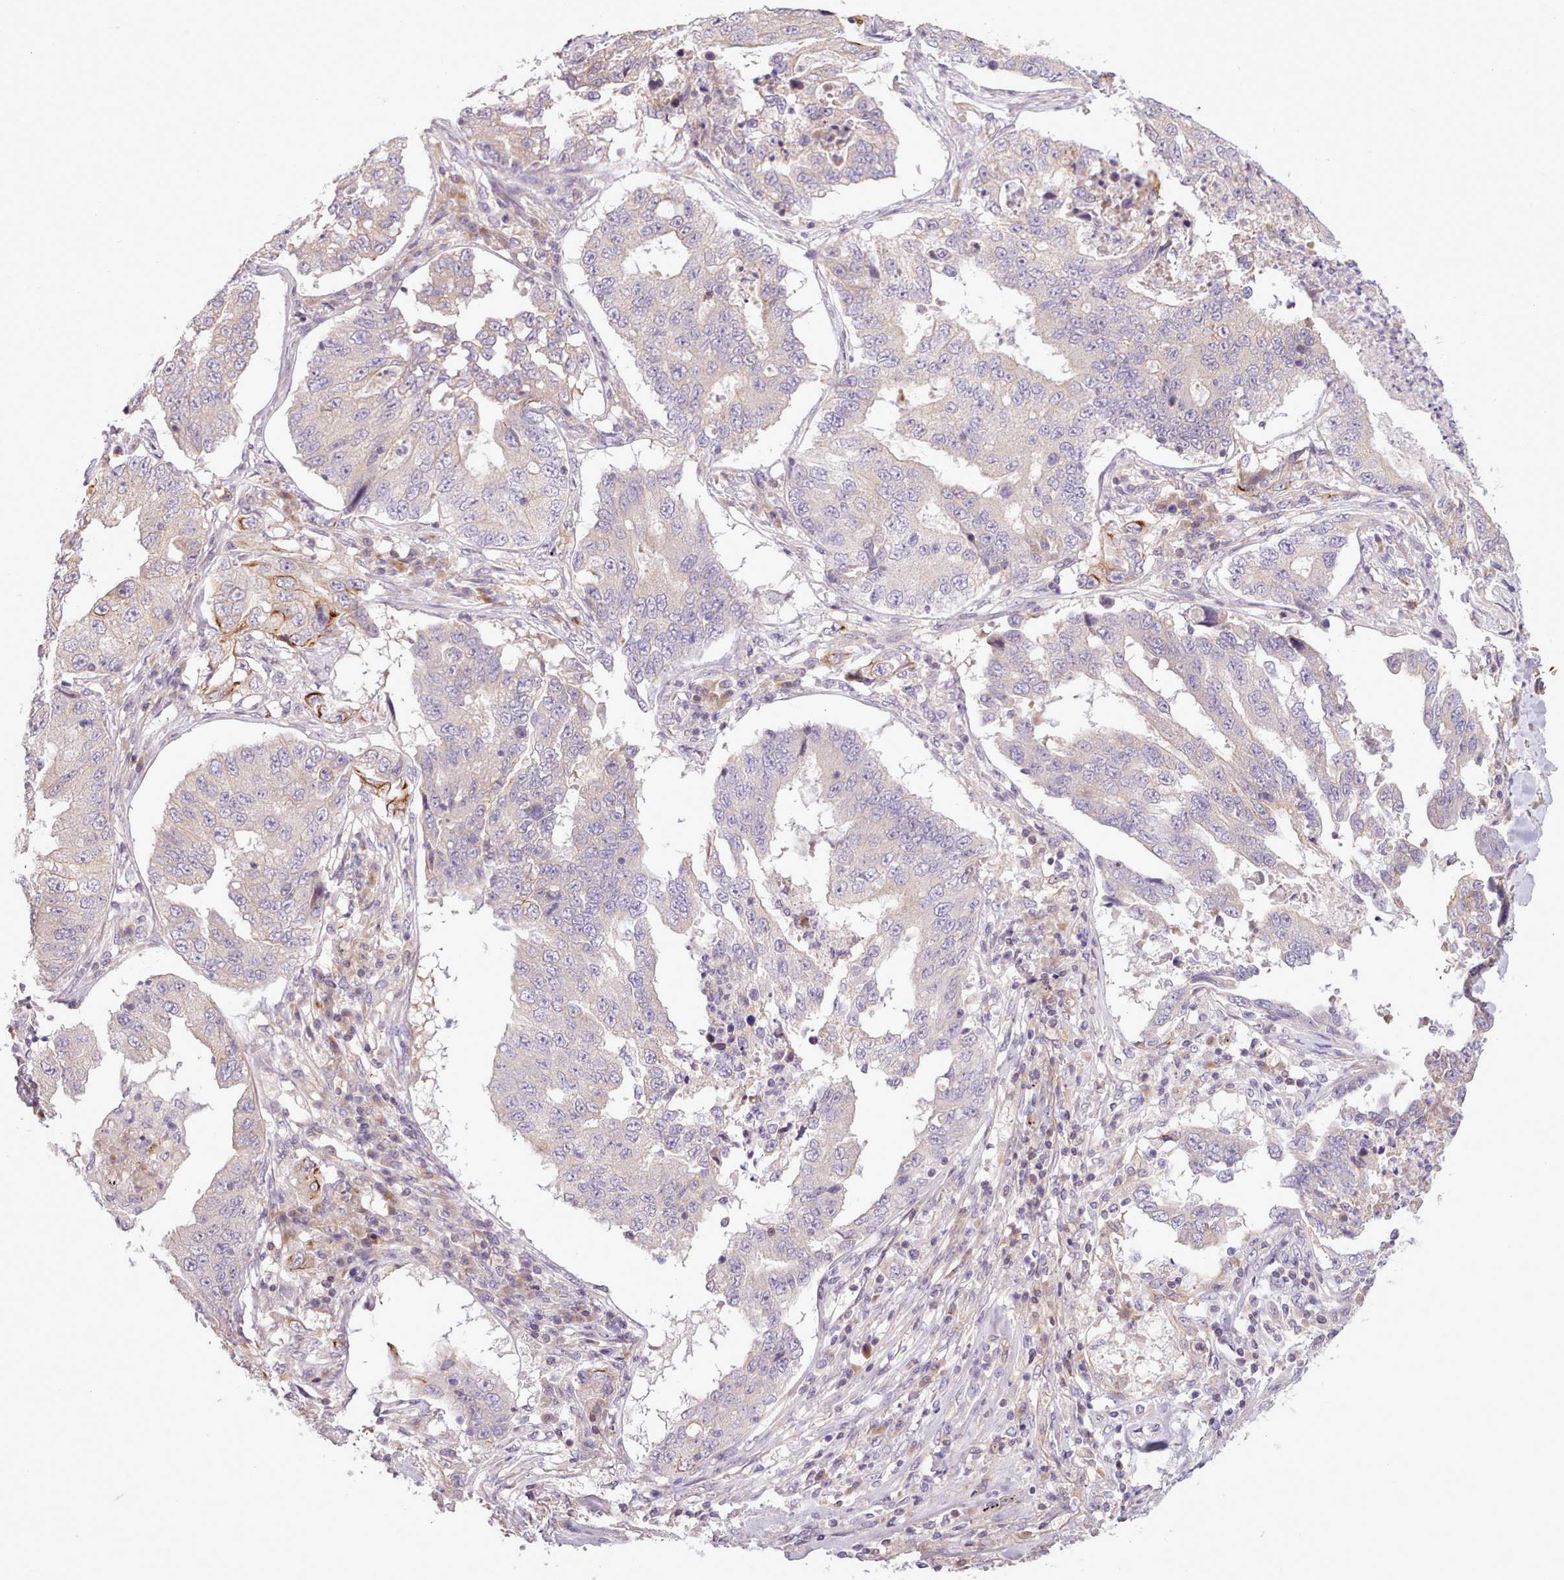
{"staining": {"intensity": "negative", "quantity": "none", "location": "none"}, "tissue": "lung cancer", "cell_type": "Tumor cells", "image_type": "cancer", "snomed": [{"axis": "morphology", "description": "Adenocarcinoma, NOS"}, {"axis": "topography", "description": "Lung"}], "caption": "Lung cancer was stained to show a protein in brown. There is no significant positivity in tumor cells.", "gene": "NMRK1", "patient": {"sex": "female", "age": 51}}